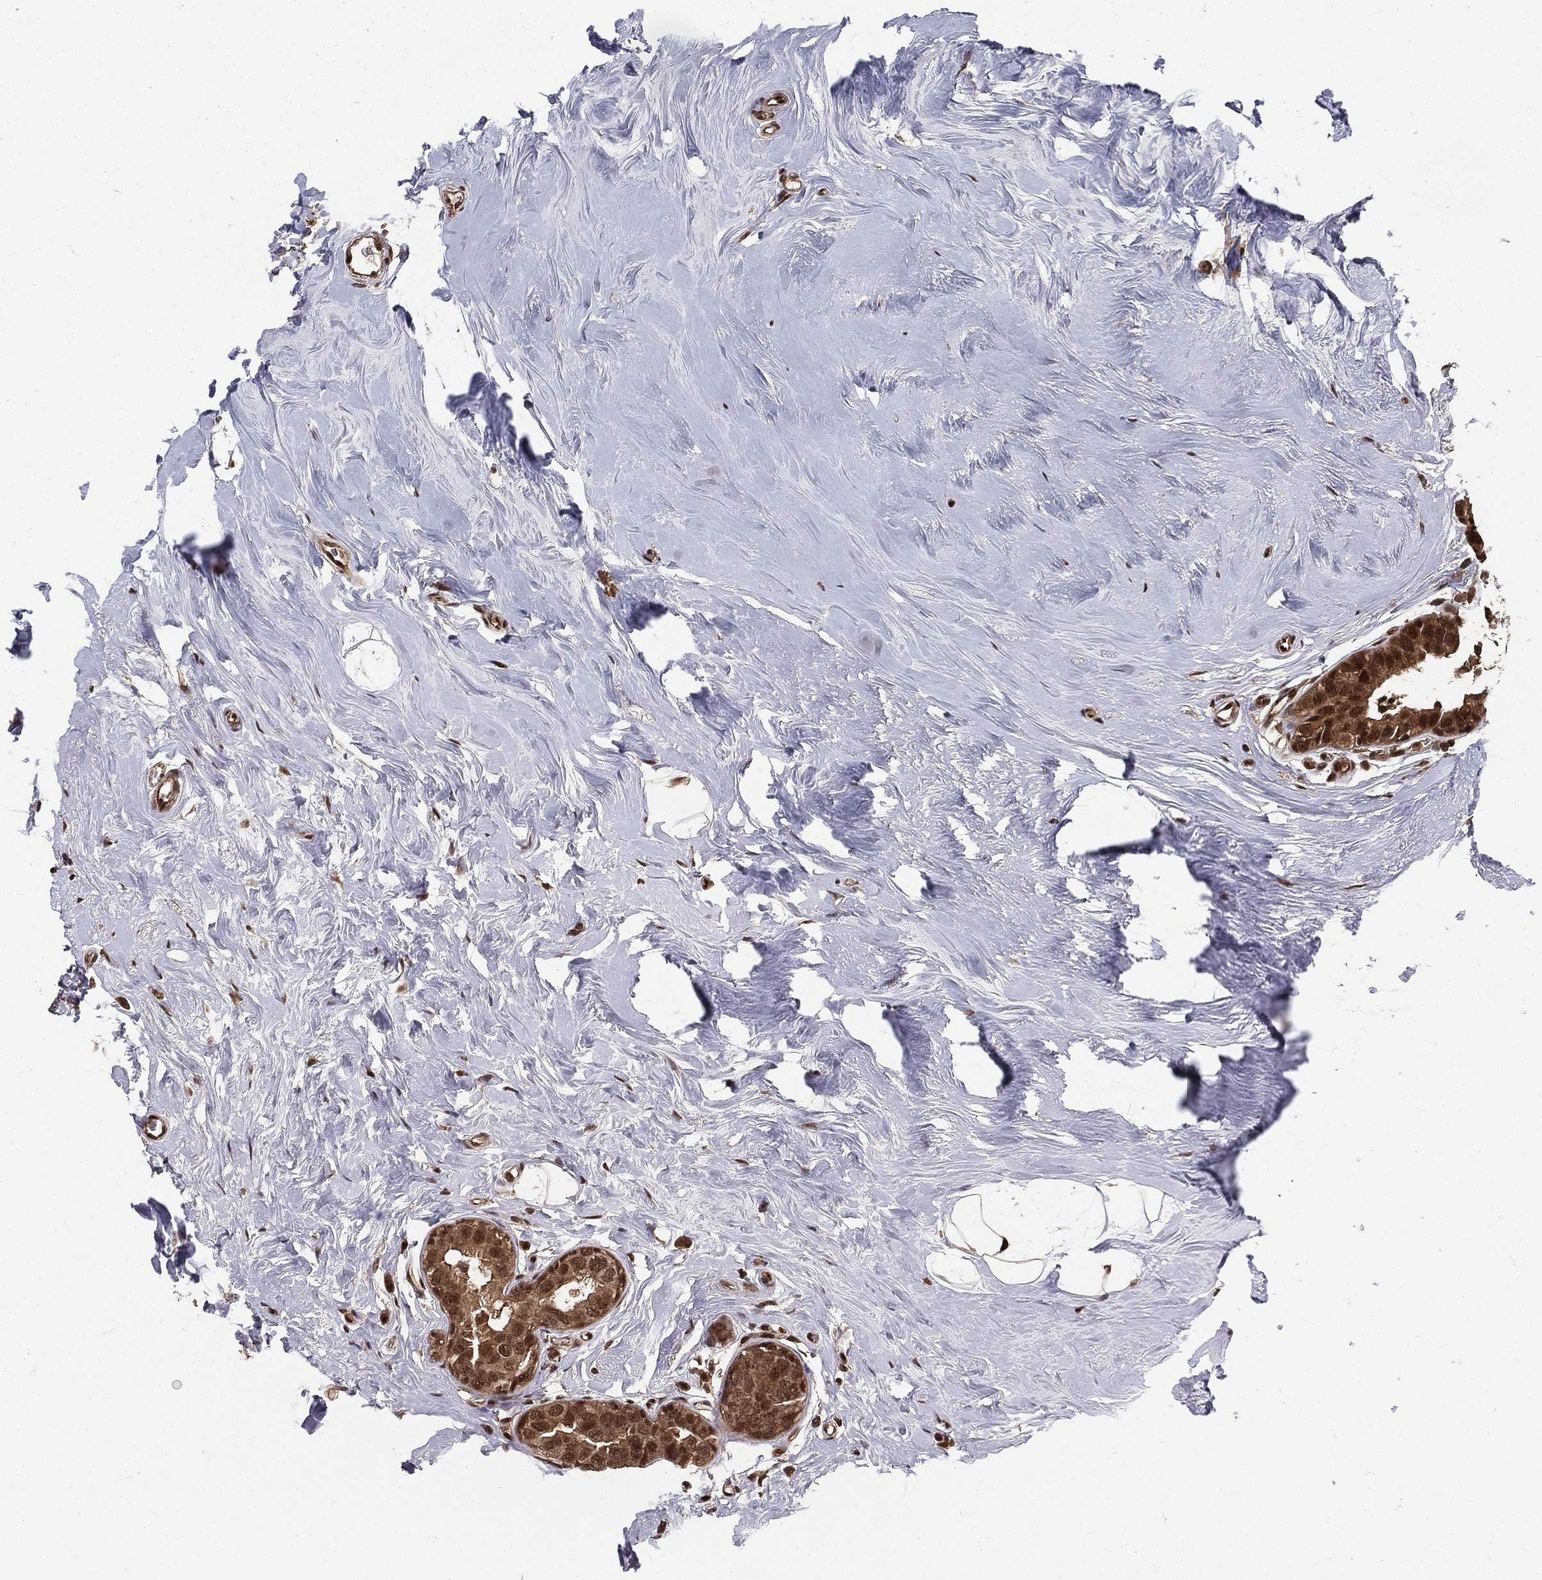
{"staining": {"intensity": "moderate", "quantity": ">75%", "location": "cytoplasmic/membranous,nuclear"}, "tissue": "breast cancer", "cell_type": "Tumor cells", "image_type": "cancer", "snomed": [{"axis": "morphology", "description": "Duct carcinoma"}, {"axis": "topography", "description": "Breast"}], "caption": "Protein analysis of breast invasive ductal carcinoma tissue displays moderate cytoplasmic/membranous and nuclear expression in approximately >75% of tumor cells.", "gene": "COPS4", "patient": {"sex": "female", "age": 55}}